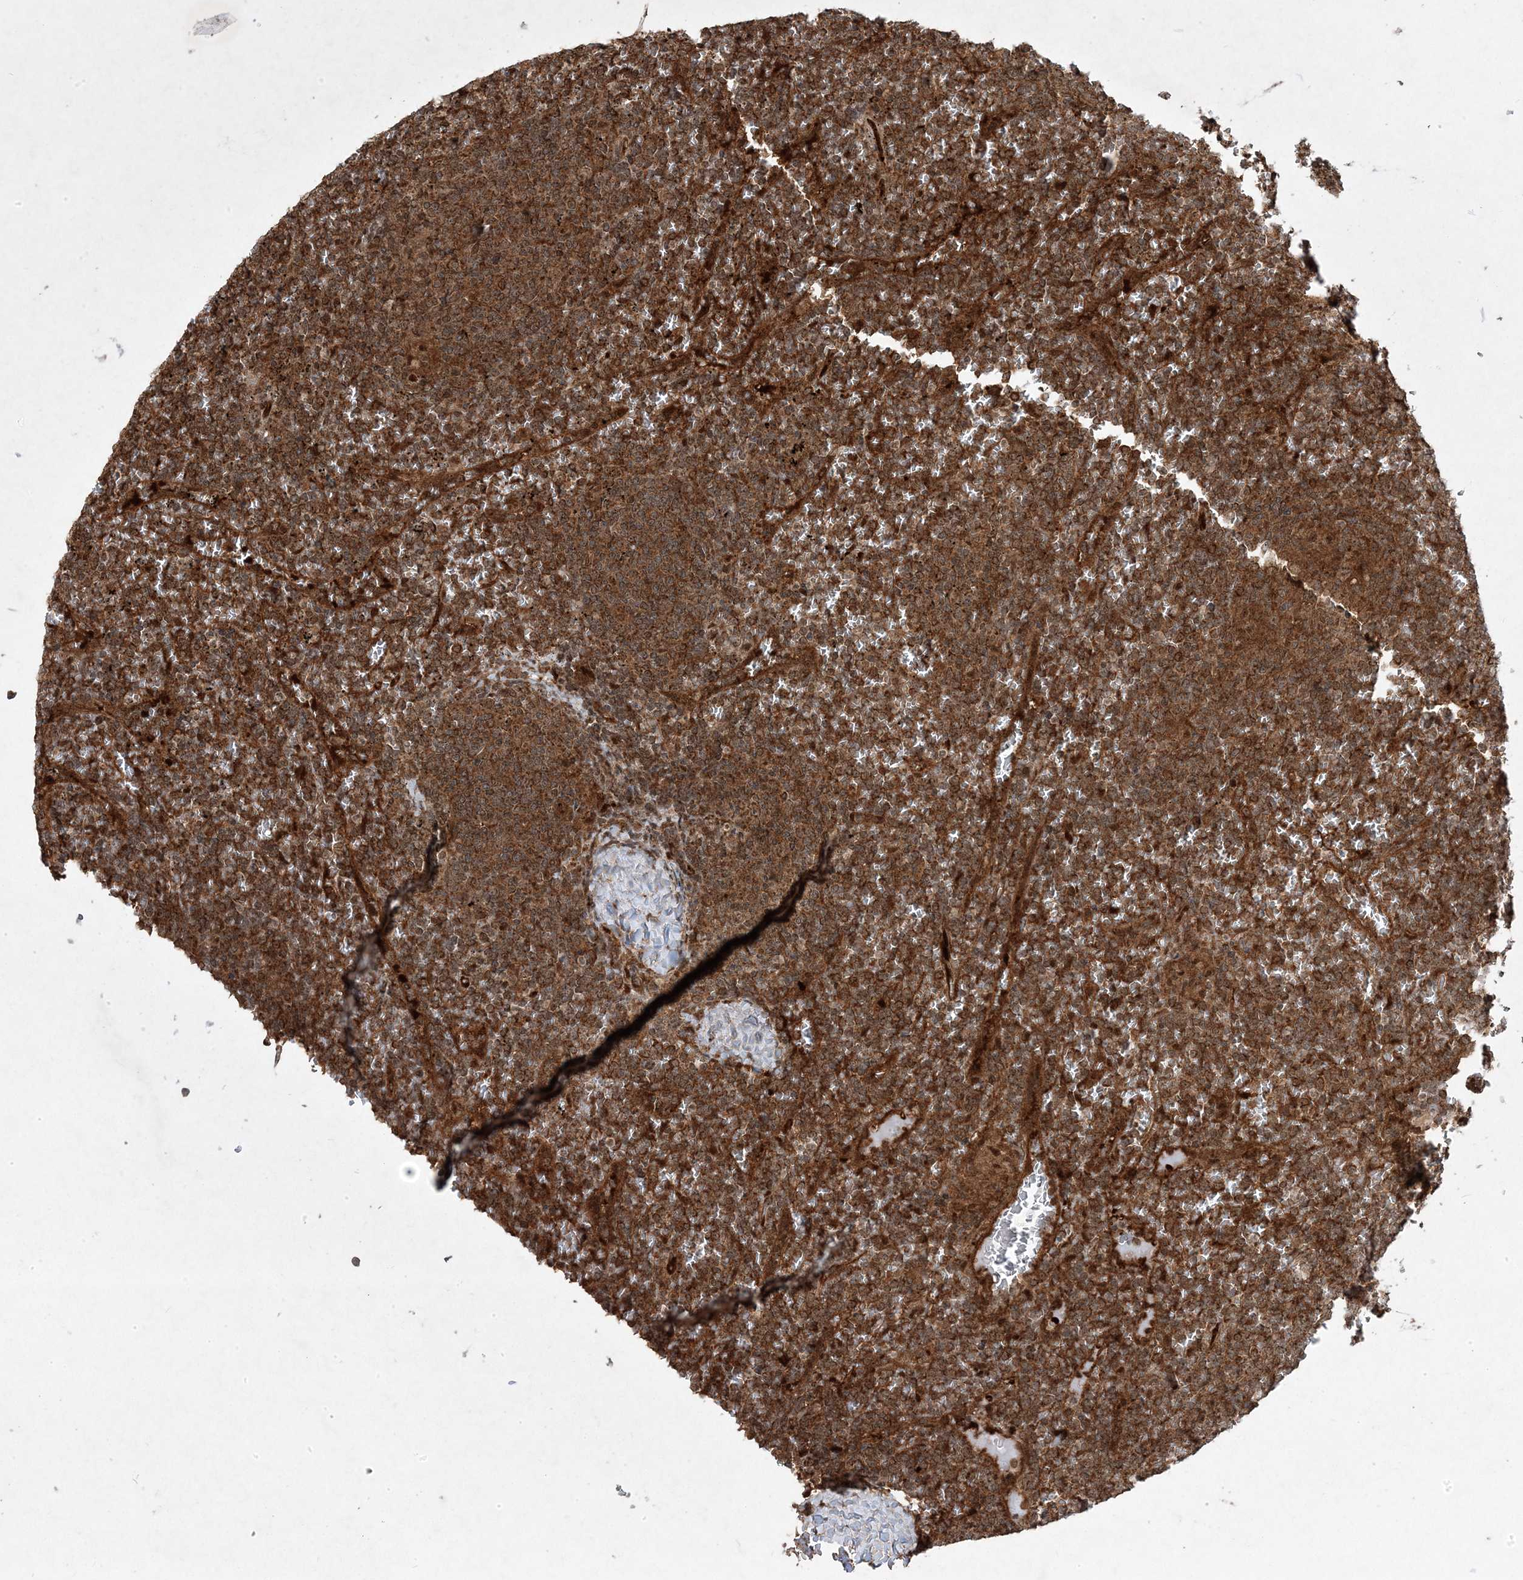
{"staining": {"intensity": "strong", "quantity": ">75%", "location": "cytoplasmic/membranous,nuclear"}, "tissue": "lymphoma", "cell_type": "Tumor cells", "image_type": "cancer", "snomed": [{"axis": "morphology", "description": "Malignant lymphoma, non-Hodgkin's type, Low grade"}, {"axis": "topography", "description": "Spleen"}], "caption": "Protein expression analysis of human lymphoma reveals strong cytoplasmic/membranous and nuclear expression in about >75% of tumor cells. The protein is shown in brown color, while the nuclei are stained blue.", "gene": "PLEKHM2", "patient": {"sex": "female", "age": 19}}